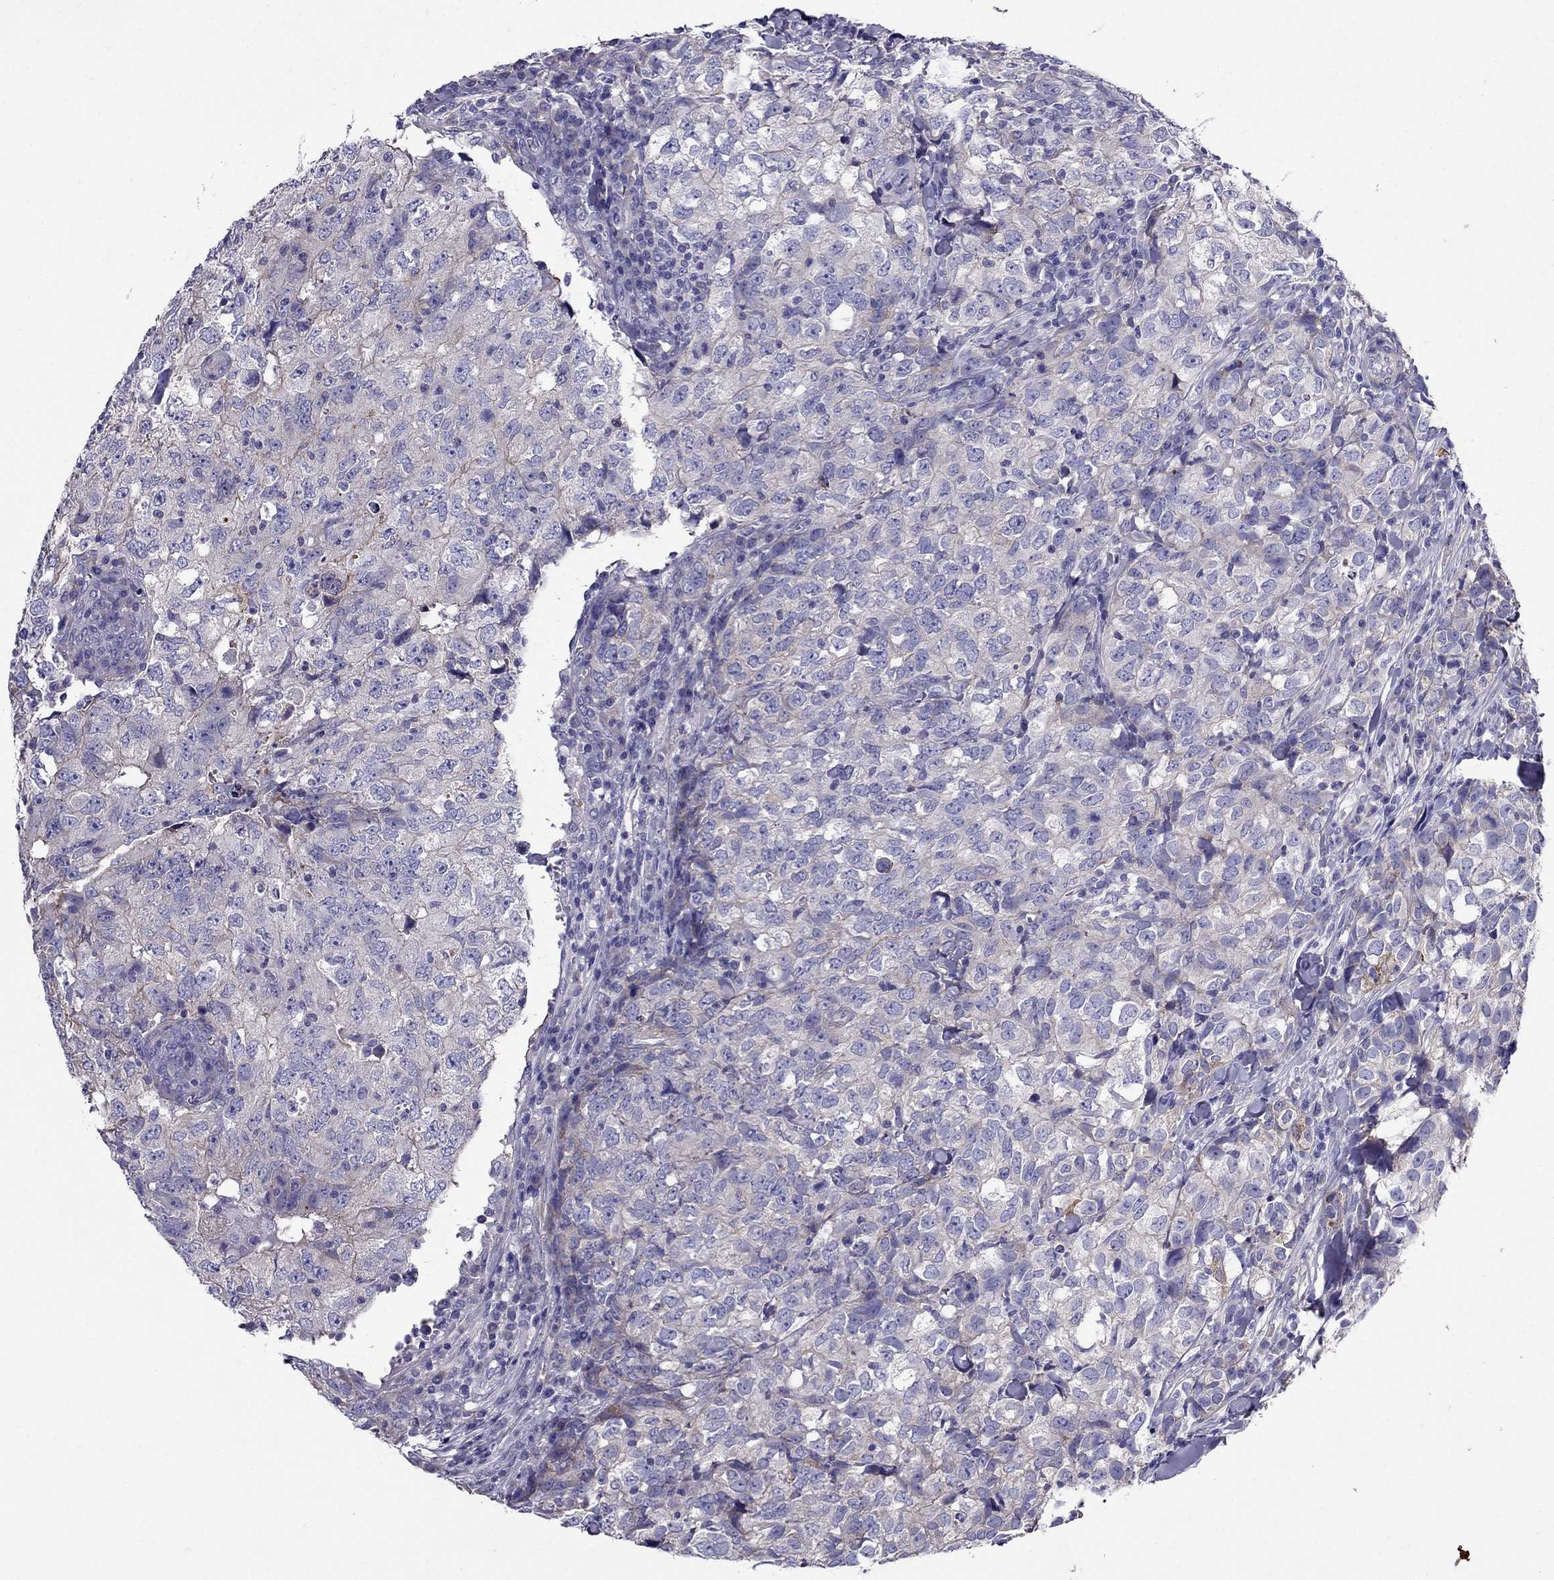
{"staining": {"intensity": "weak", "quantity": "25%-75%", "location": "cytoplasmic/membranous"}, "tissue": "breast cancer", "cell_type": "Tumor cells", "image_type": "cancer", "snomed": [{"axis": "morphology", "description": "Duct carcinoma"}, {"axis": "topography", "description": "Breast"}], "caption": "This histopathology image shows IHC staining of human breast cancer, with low weak cytoplasmic/membranous staining in about 25%-75% of tumor cells.", "gene": "GPR50", "patient": {"sex": "female", "age": 30}}